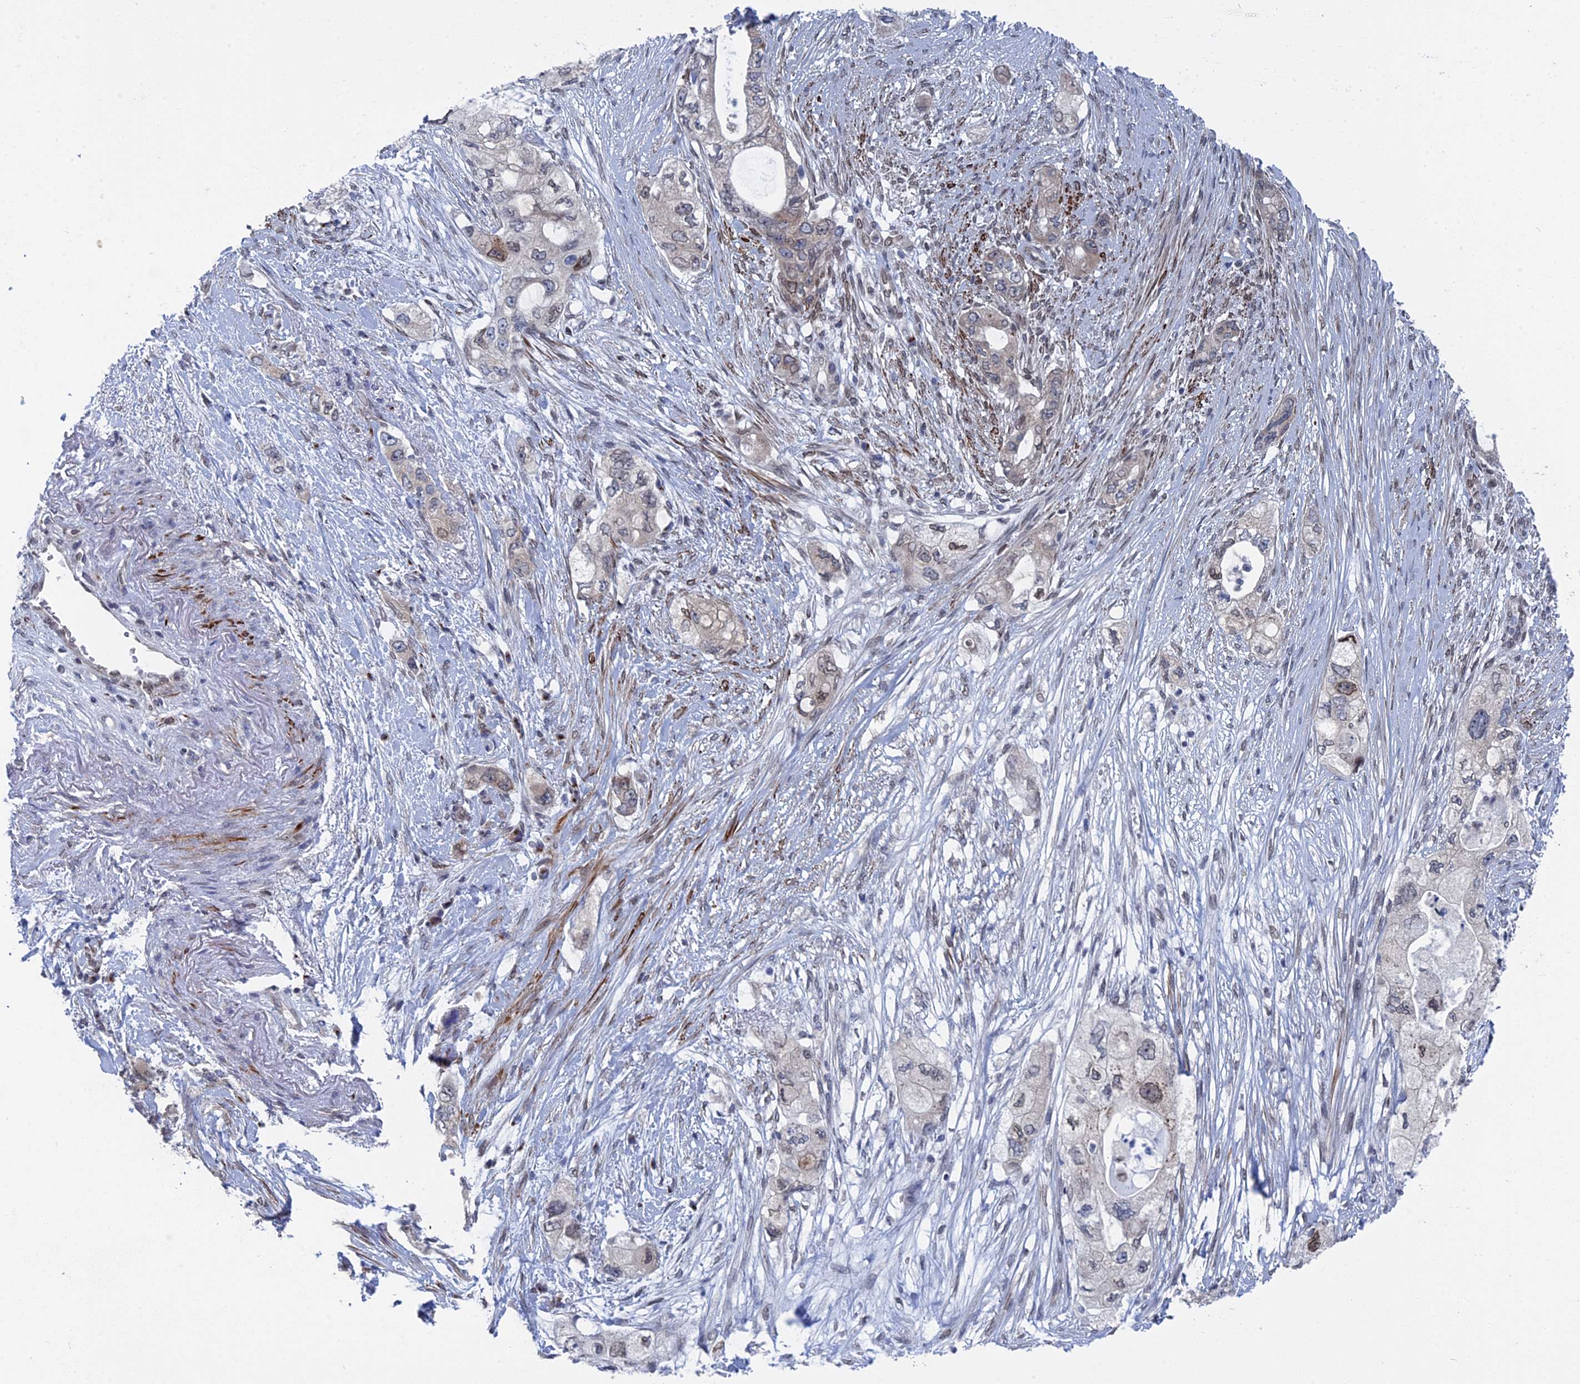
{"staining": {"intensity": "weak", "quantity": "<25%", "location": "nuclear"}, "tissue": "pancreatic cancer", "cell_type": "Tumor cells", "image_type": "cancer", "snomed": [{"axis": "morphology", "description": "Adenocarcinoma, NOS"}, {"axis": "topography", "description": "Pancreas"}], "caption": "Protein analysis of pancreatic cancer (adenocarcinoma) exhibits no significant staining in tumor cells.", "gene": "MTRF1", "patient": {"sex": "female", "age": 73}}